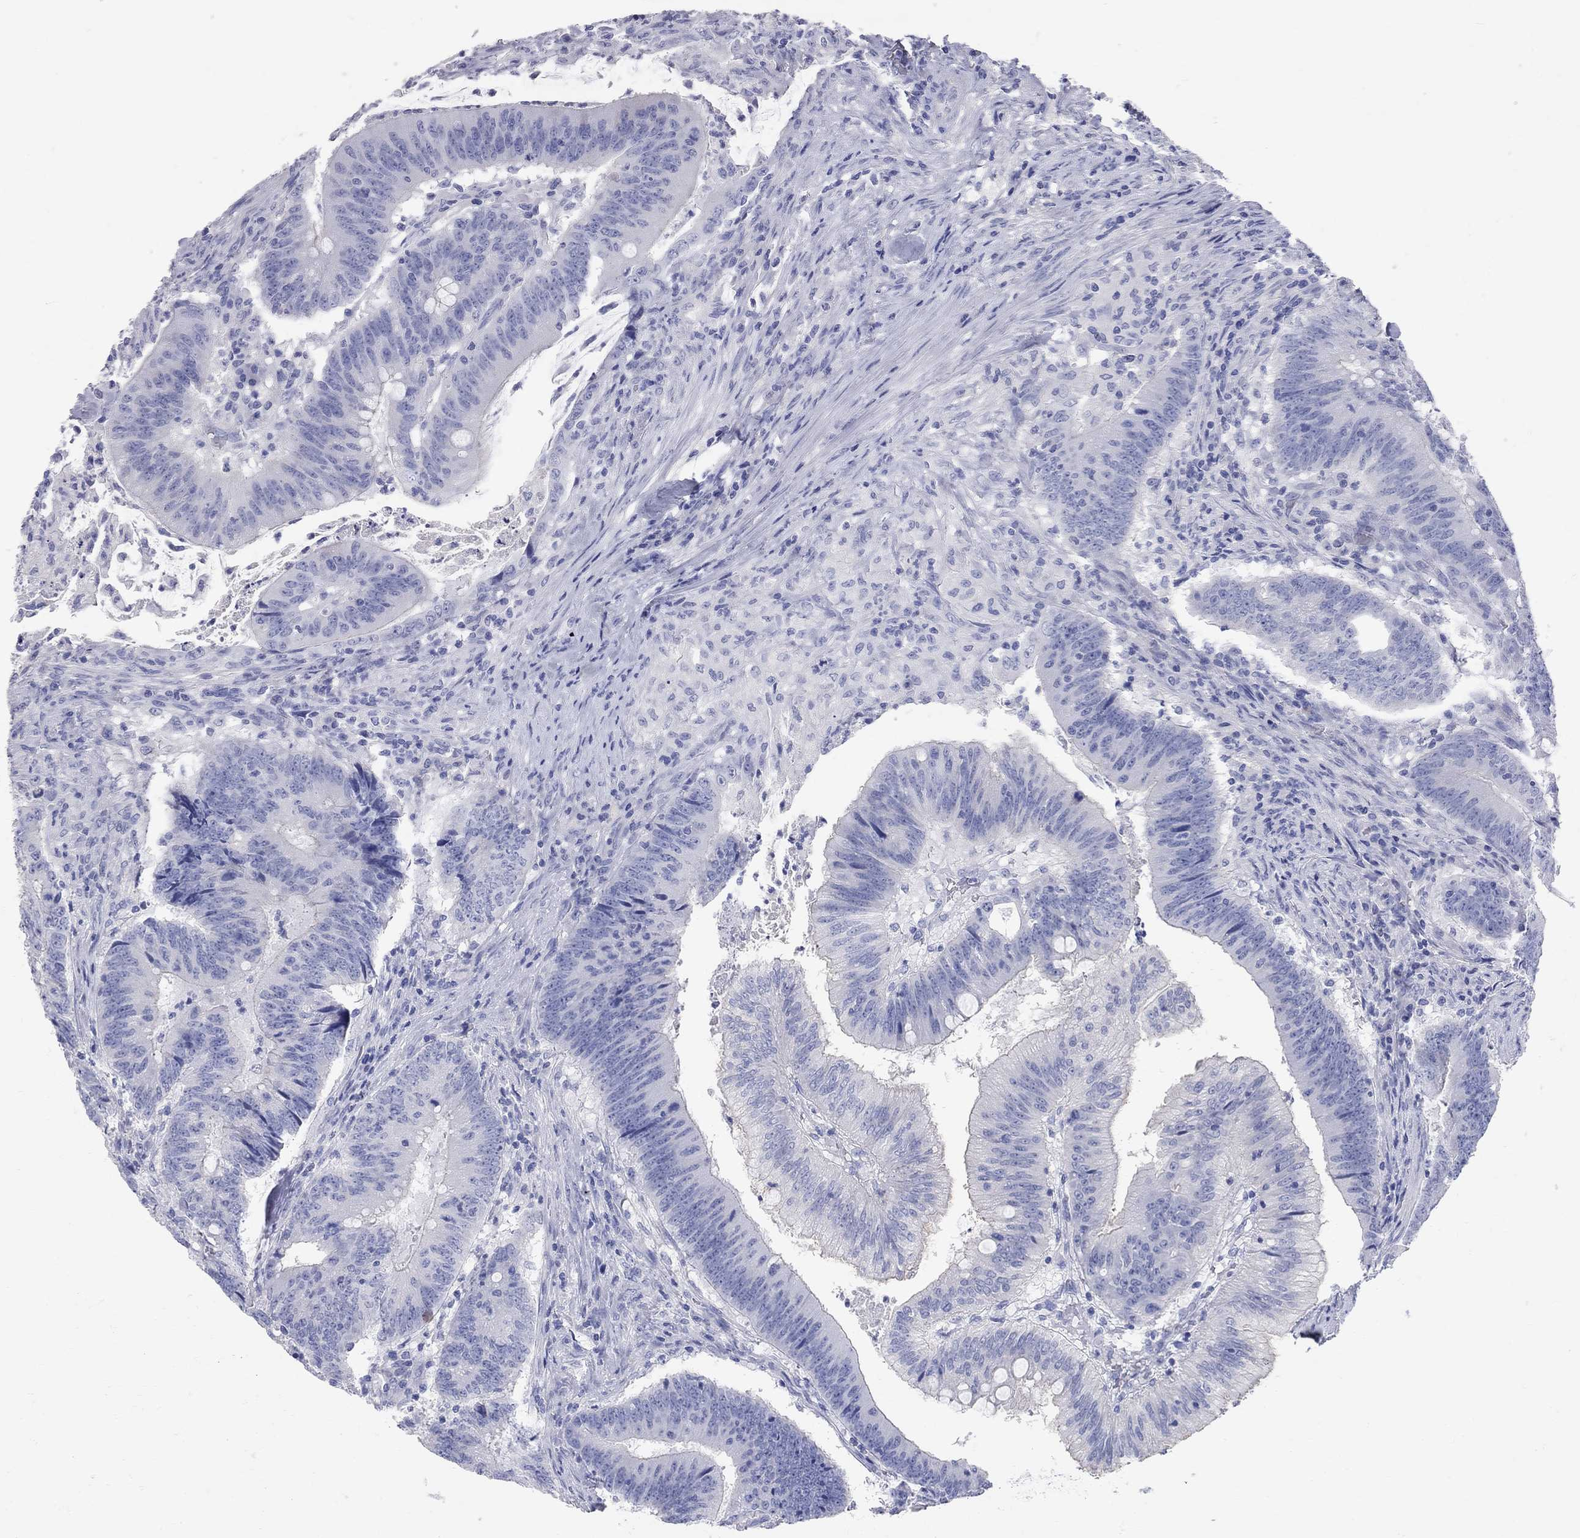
{"staining": {"intensity": "negative", "quantity": "none", "location": "none"}, "tissue": "colorectal cancer", "cell_type": "Tumor cells", "image_type": "cancer", "snomed": [{"axis": "morphology", "description": "Adenocarcinoma, NOS"}, {"axis": "topography", "description": "Colon"}], "caption": "Immunohistochemical staining of human colorectal cancer shows no significant expression in tumor cells.", "gene": "AOX1", "patient": {"sex": "female", "age": 87}}